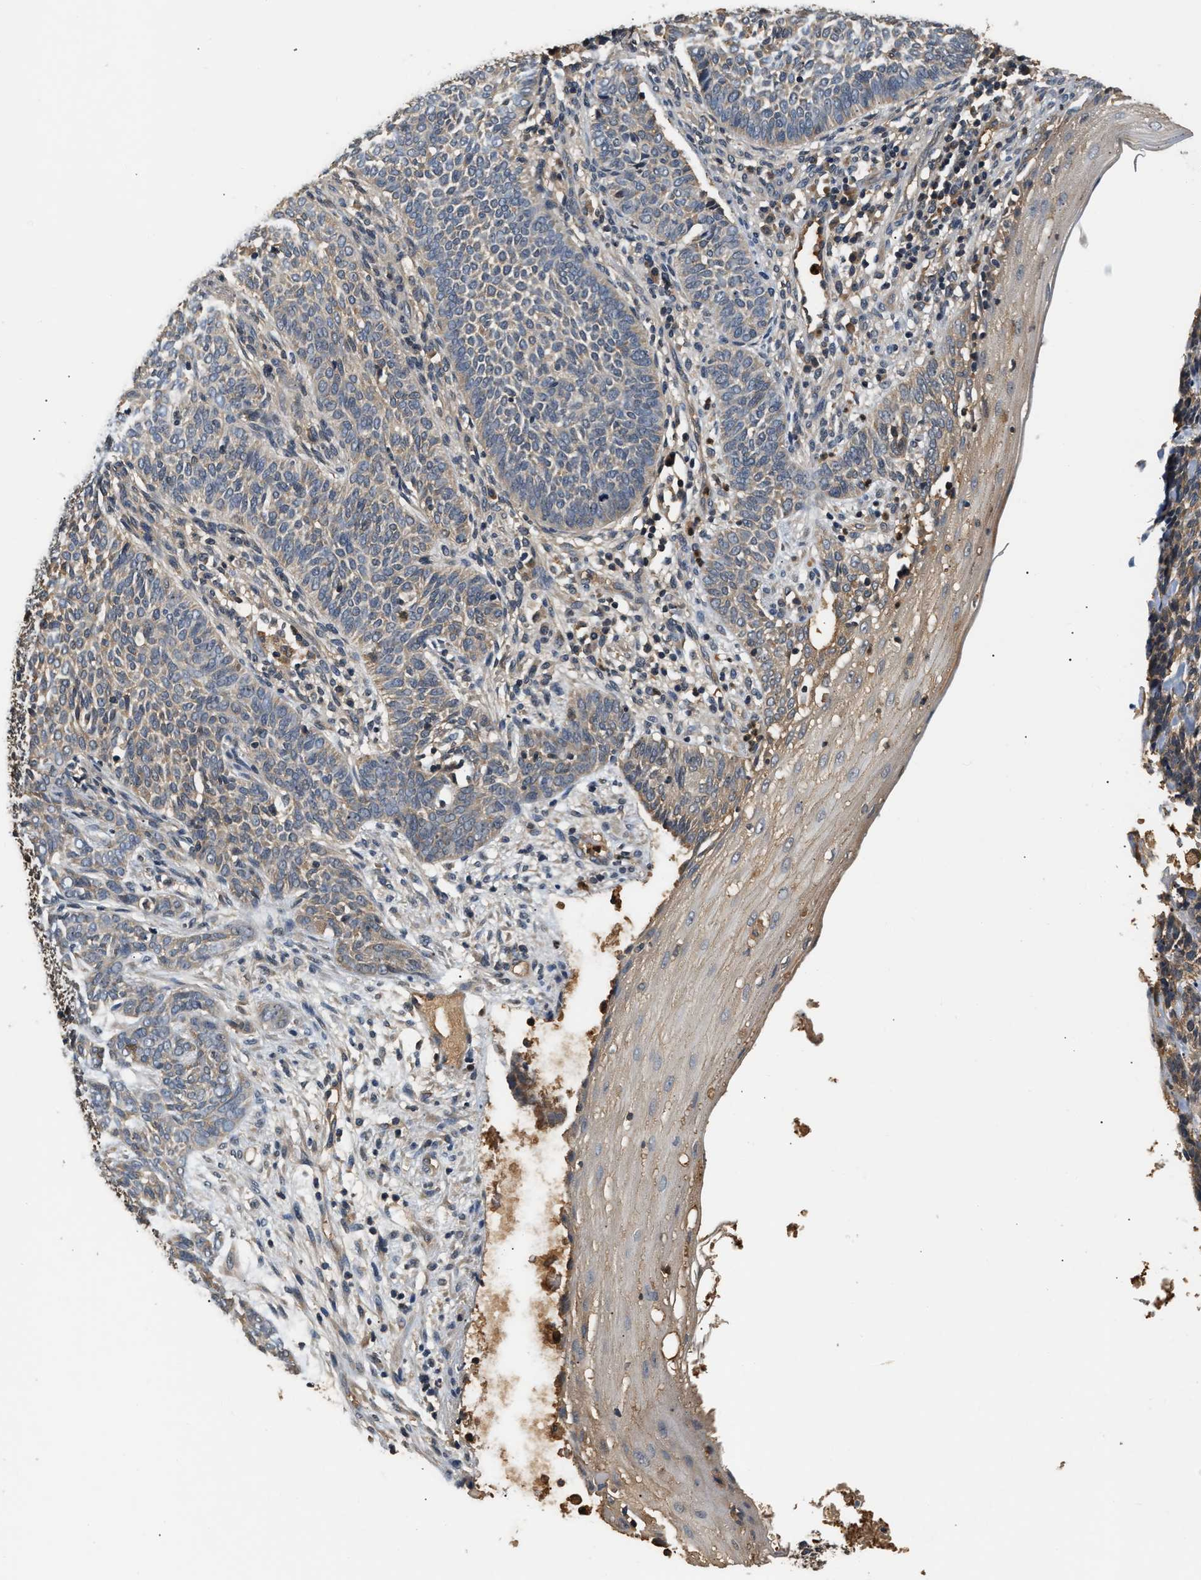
{"staining": {"intensity": "weak", "quantity": "<25%", "location": "cytoplasmic/membranous"}, "tissue": "skin cancer", "cell_type": "Tumor cells", "image_type": "cancer", "snomed": [{"axis": "morphology", "description": "Squamous cell carcinoma, NOS"}, {"axis": "topography", "description": "Skin"}], "caption": "This is an immunohistochemistry photomicrograph of skin cancer (squamous cell carcinoma). There is no staining in tumor cells.", "gene": "GPI", "patient": {"sex": "male", "age": 74}}